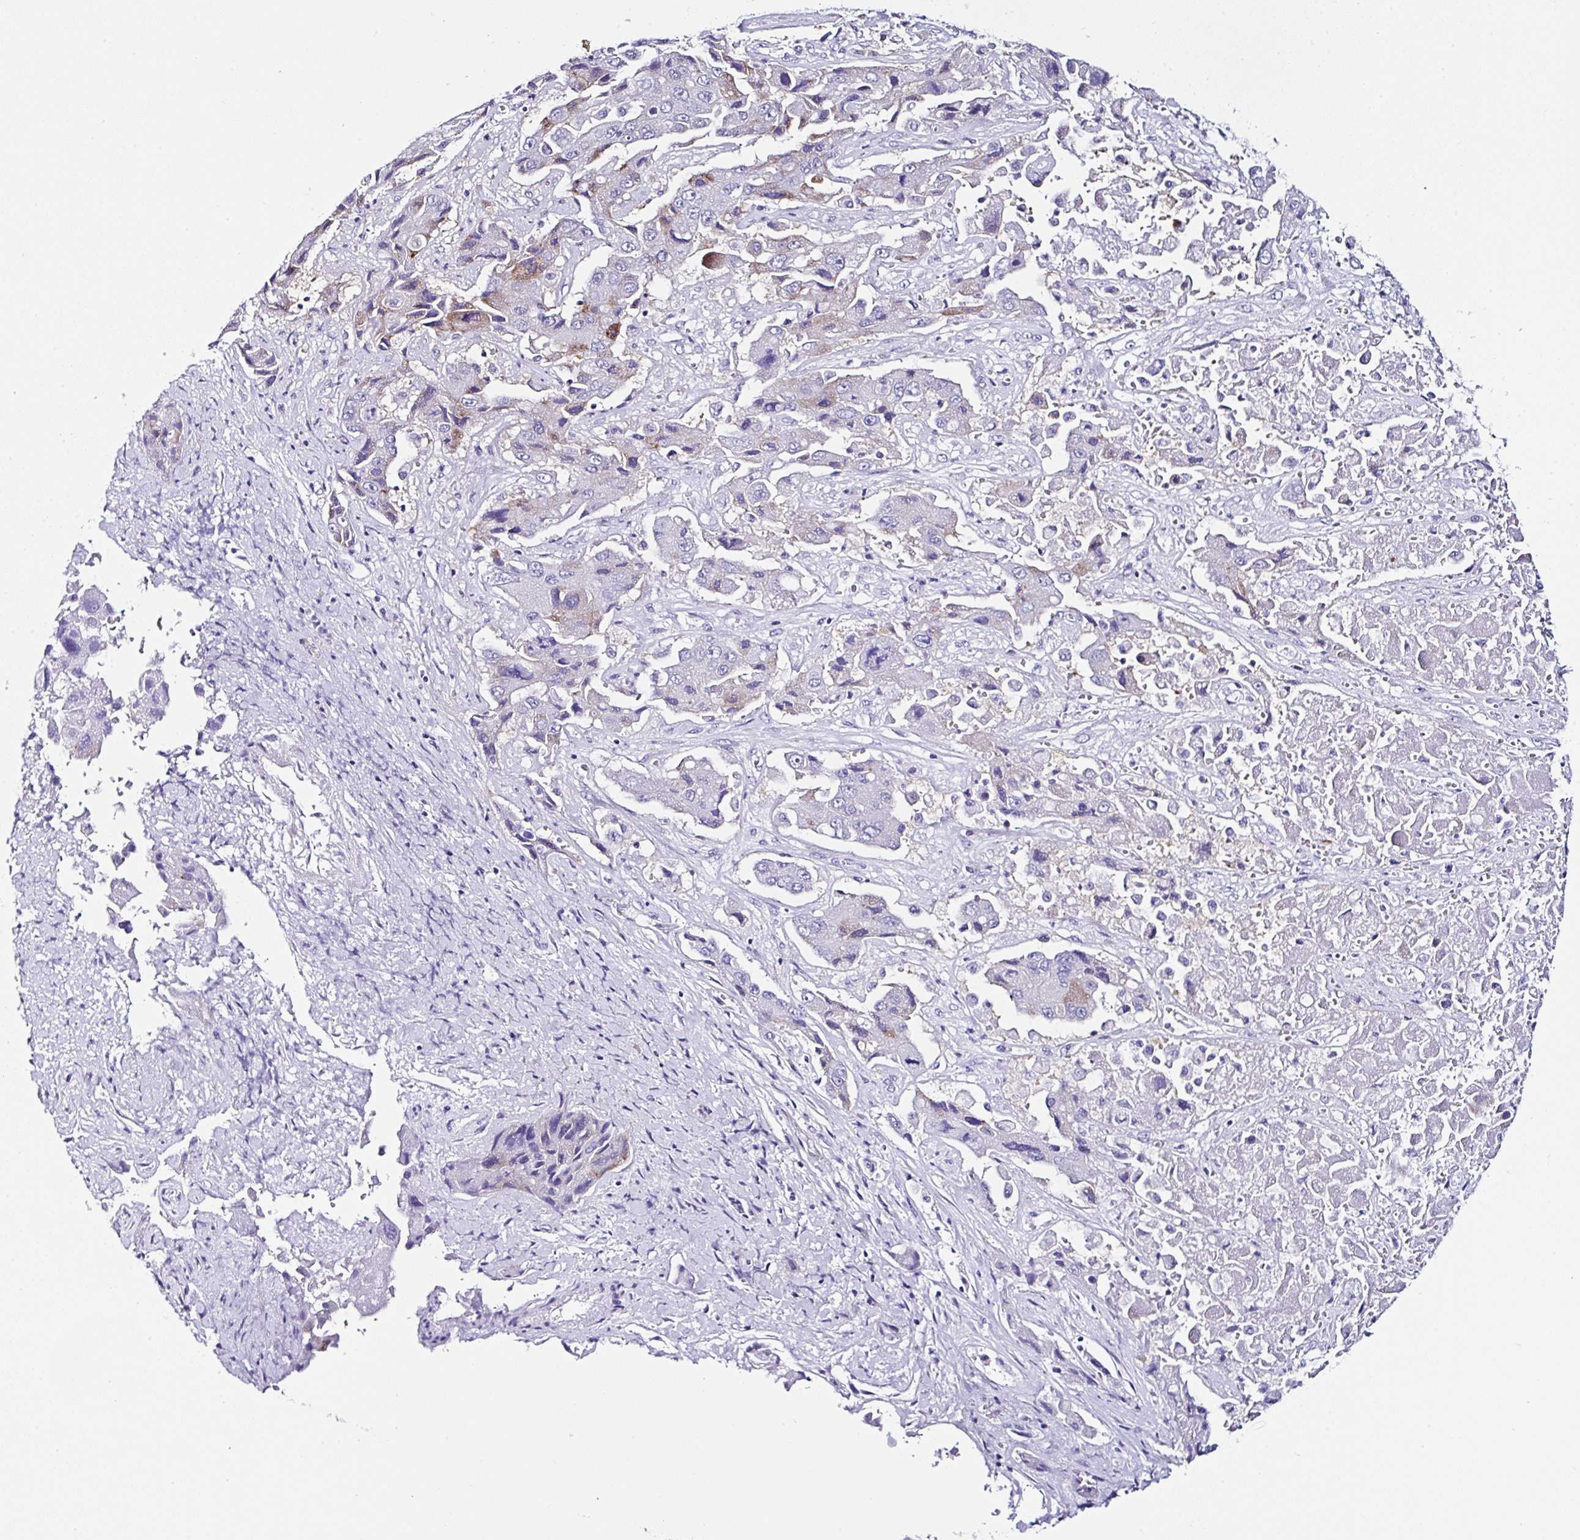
{"staining": {"intensity": "negative", "quantity": "none", "location": "none"}, "tissue": "liver cancer", "cell_type": "Tumor cells", "image_type": "cancer", "snomed": [{"axis": "morphology", "description": "Cholangiocarcinoma"}, {"axis": "topography", "description": "Liver"}], "caption": "A micrograph of human cholangiocarcinoma (liver) is negative for staining in tumor cells. Brightfield microscopy of immunohistochemistry stained with DAB (3,3'-diaminobenzidine) (brown) and hematoxylin (blue), captured at high magnification.", "gene": "UGT3A1", "patient": {"sex": "male", "age": 67}}